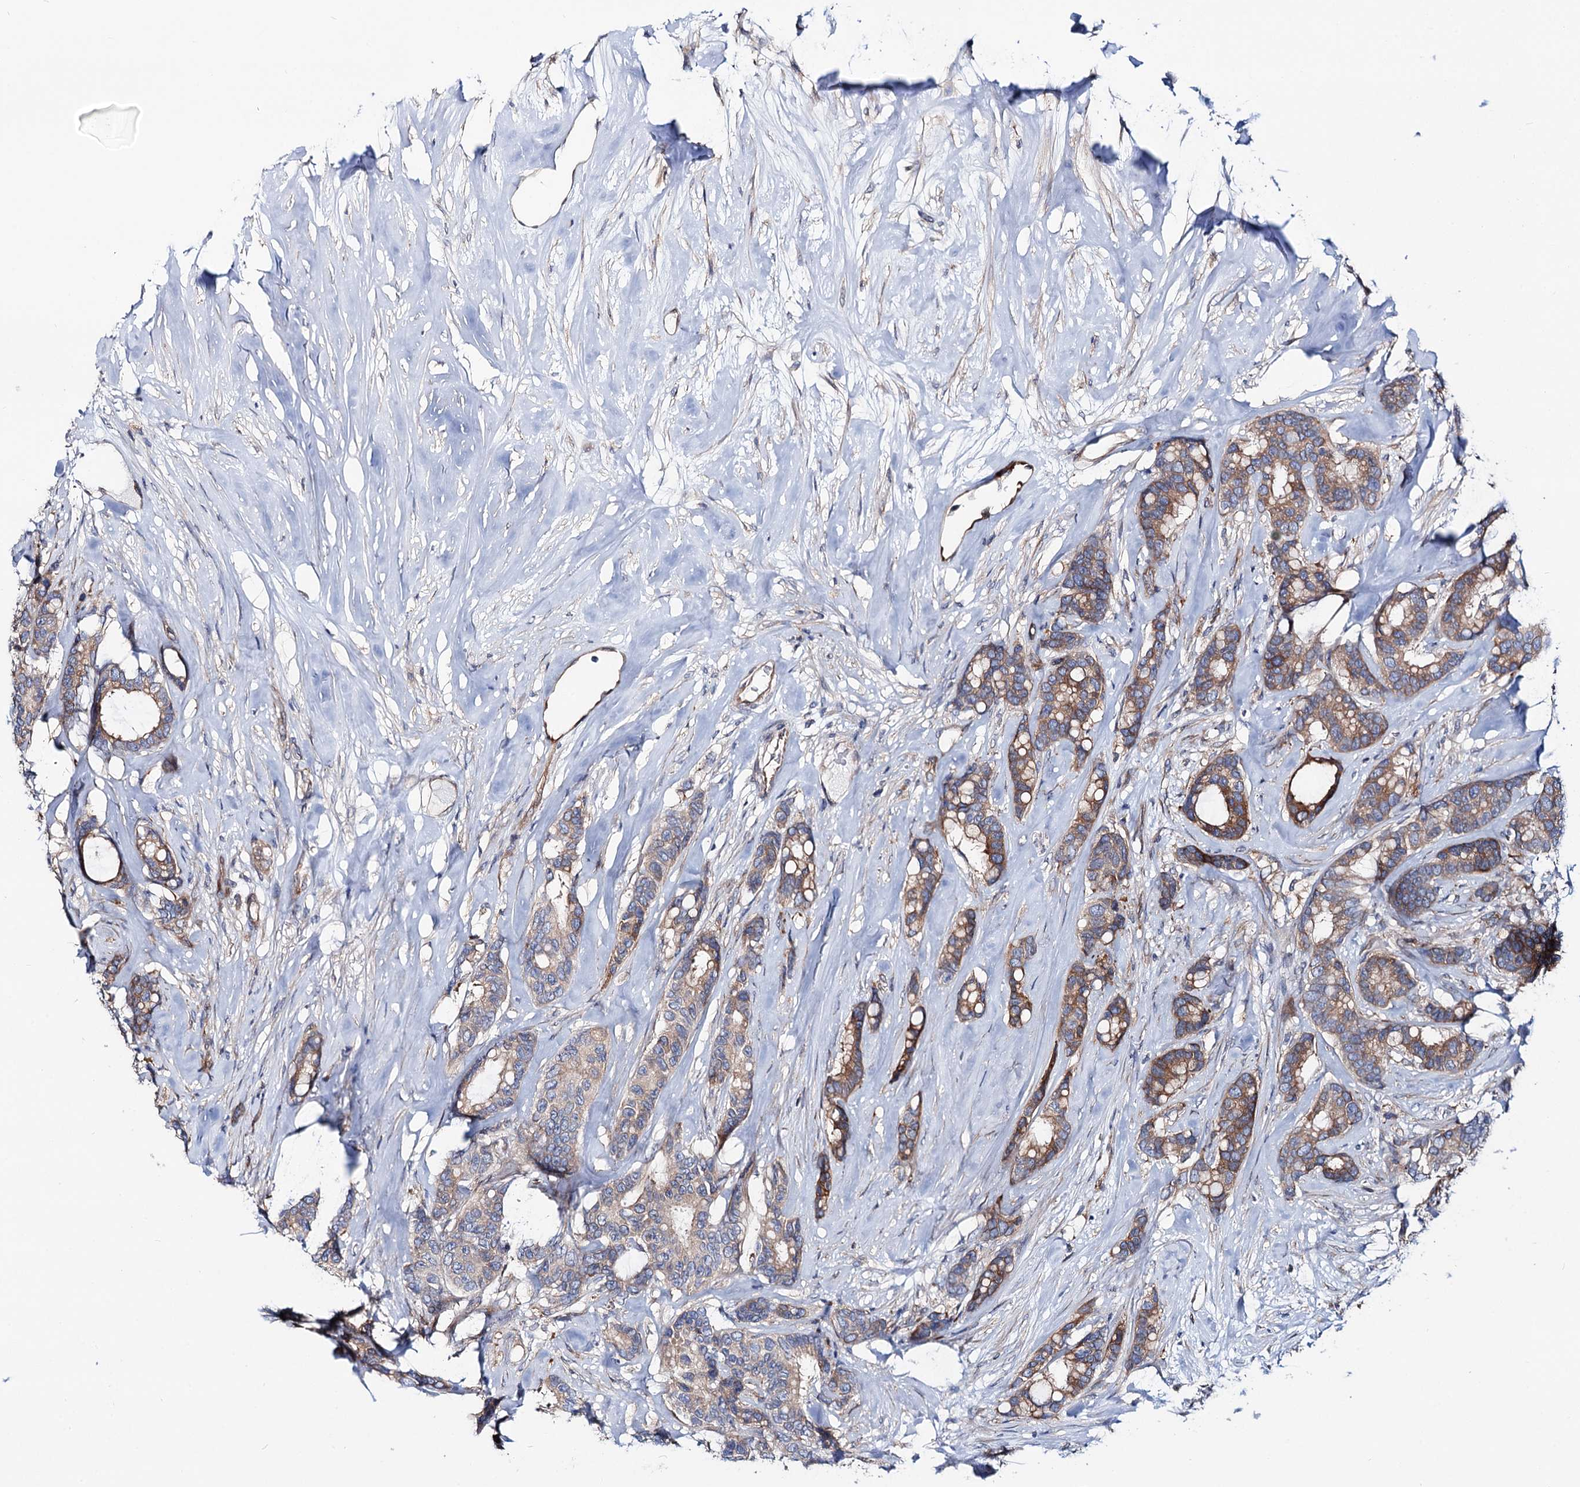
{"staining": {"intensity": "moderate", "quantity": ">75%", "location": "cytoplasmic/membranous"}, "tissue": "breast cancer", "cell_type": "Tumor cells", "image_type": "cancer", "snomed": [{"axis": "morphology", "description": "Duct carcinoma"}, {"axis": "topography", "description": "Breast"}], "caption": "IHC (DAB) staining of human breast cancer reveals moderate cytoplasmic/membranous protein positivity in about >75% of tumor cells. The protein is stained brown, and the nuclei are stained in blue (DAB IHC with brightfield microscopy, high magnification).", "gene": "PTDSS2", "patient": {"sex": "female", "age": 87}}